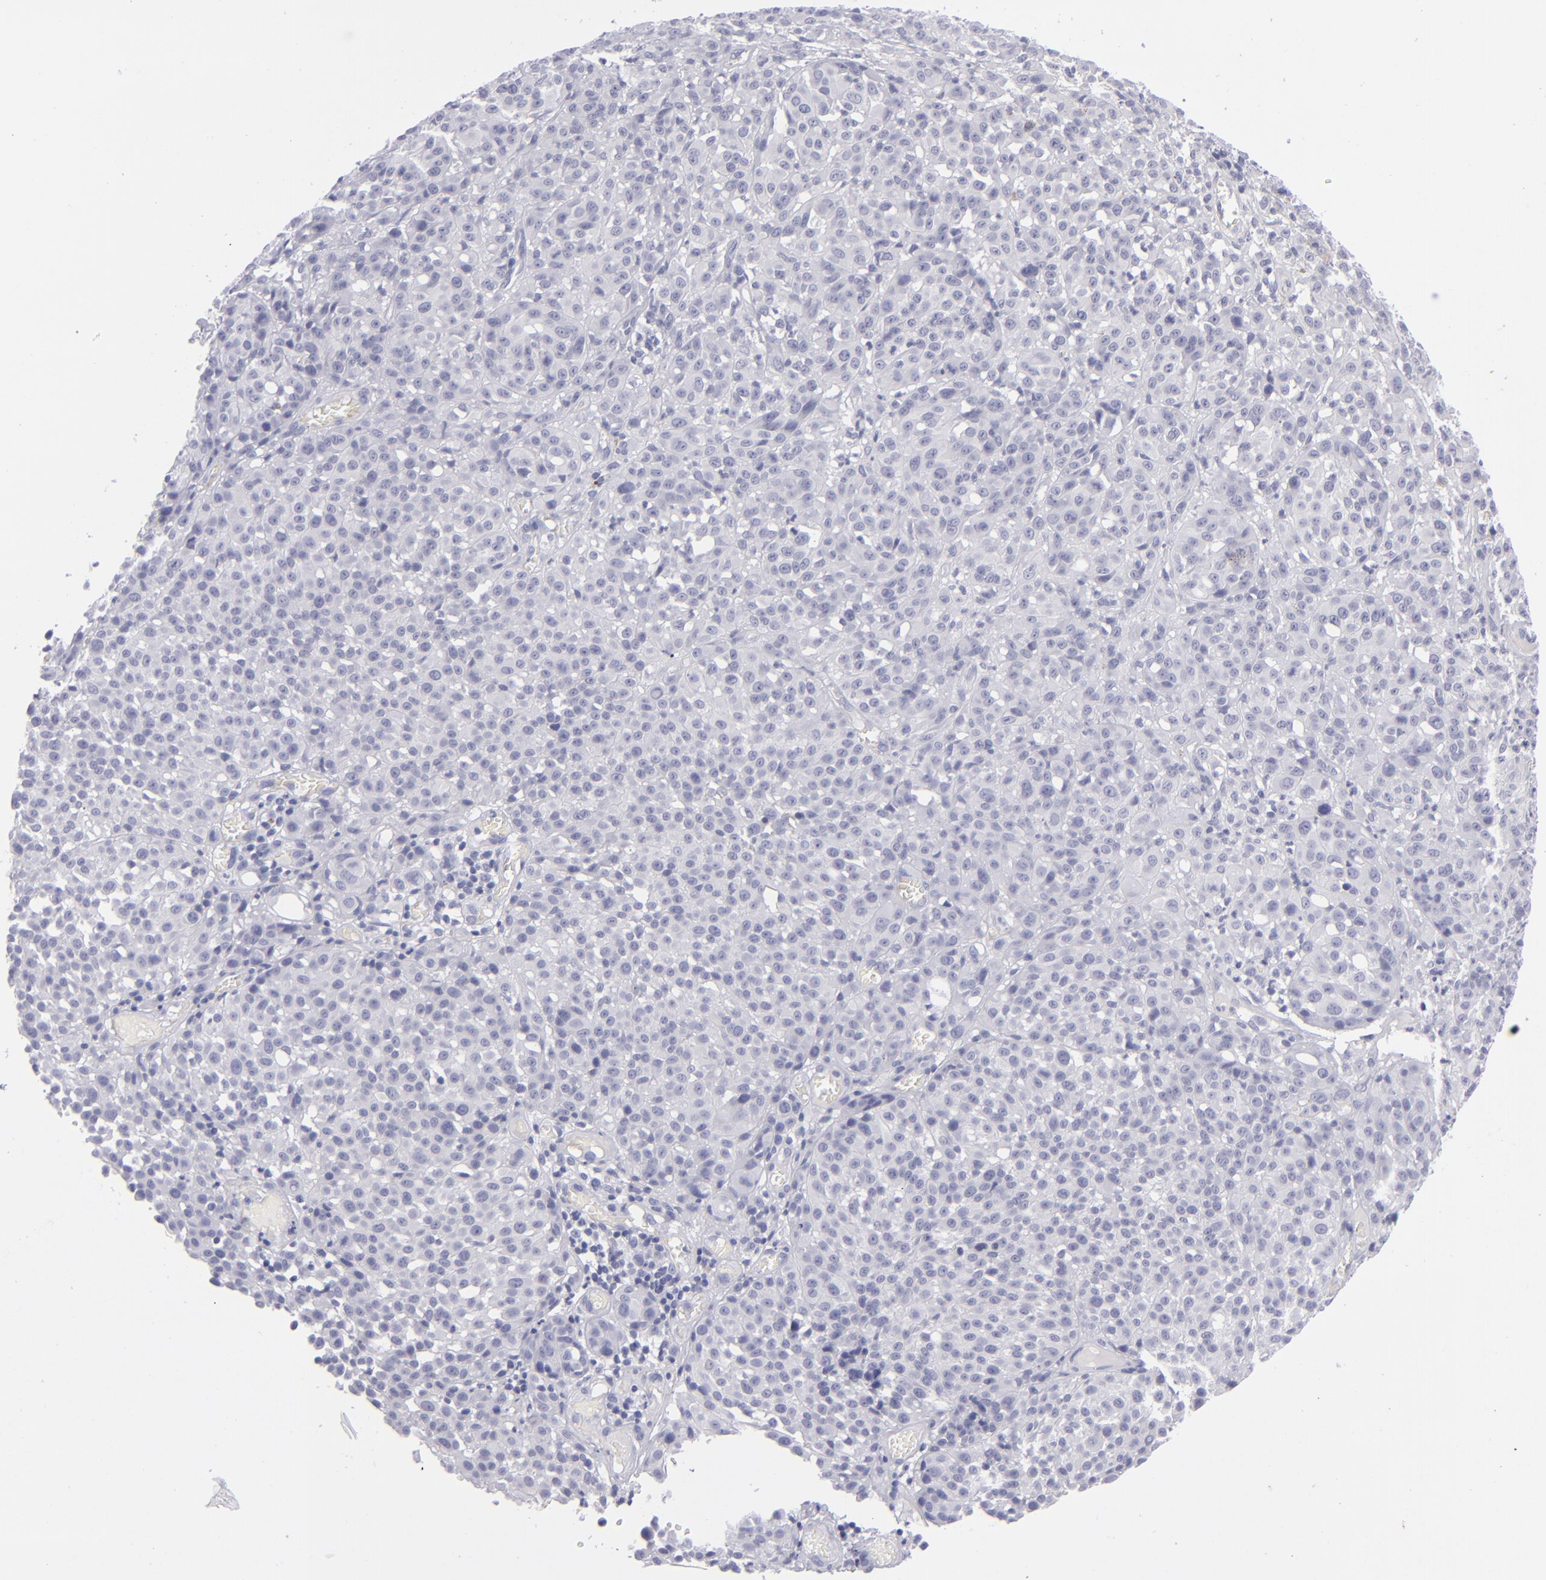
{"staining": {"intensity": "negative", "quantity": "none", "location": "none"}, "tissue": "melanoma", "cell_type": "Tumor cells", "image_type": "cancer", "snomed": [{"axis": "morphology", "description": "Malignant melanoma, NOS"}, {"axis": "topography", "description": "Skin"}], "caption": "Immunohistochemistry (IHC) of human melanoma demonstrates no staining in tumor cells. The staining is performed using DAB (3,3'-diaminobenzidine) brown chromogen with nuclei counter-stained in using hematoxylin.", "gene": "ITGB4", "patient": {"sex": "female", "age": 49}}